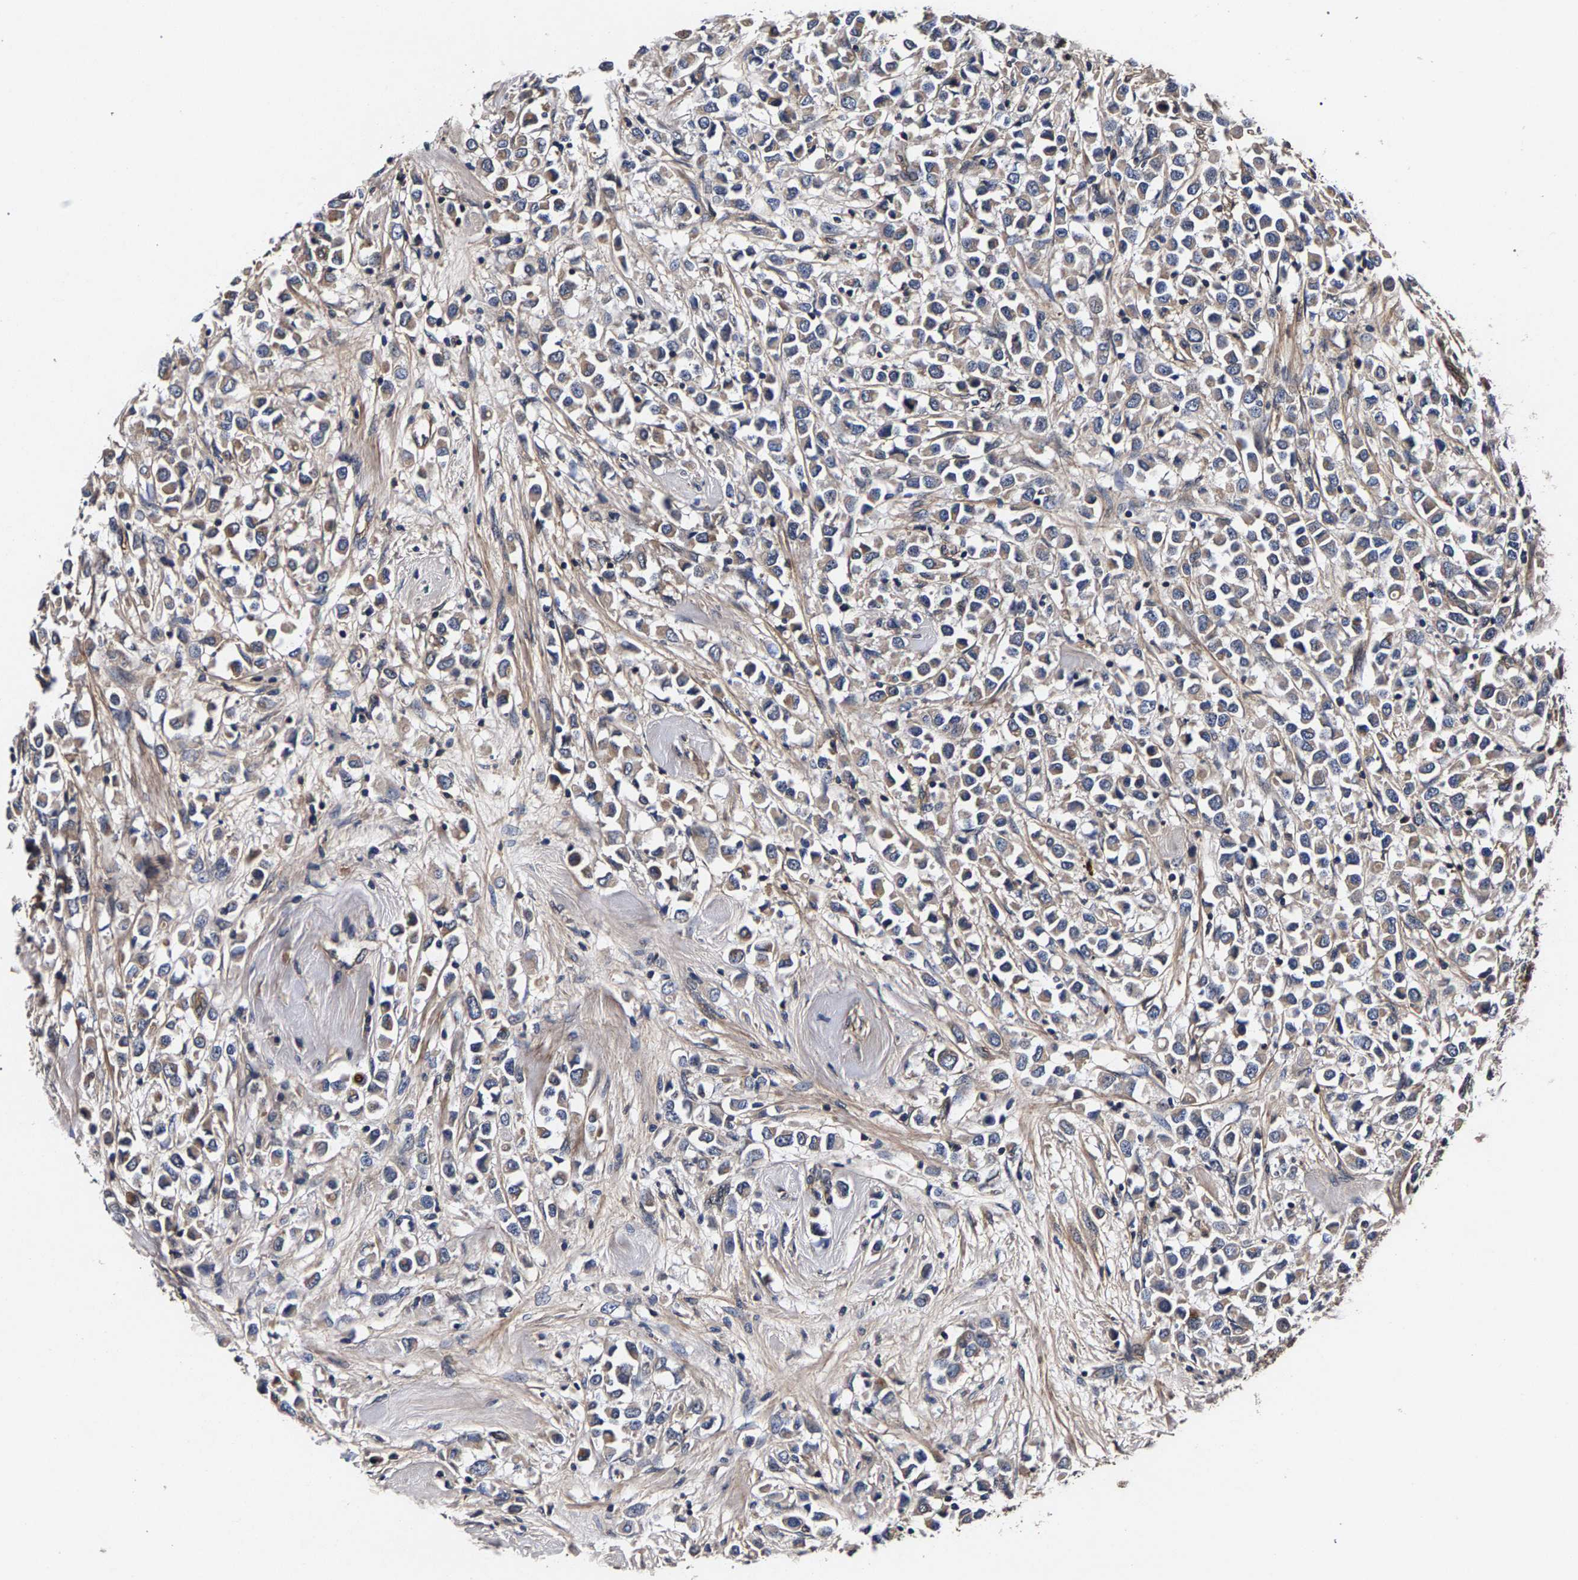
{"staining": {"intensity": "weak", "quantity": ">75%", "location": "cytoplasmic/membranous"}, "tissue": "breast cancer", "cell_type": "Tumor cells", "image_type": "cancer", "snomed": [{"axis": "morphology", "description": "Duct carcinoma"}, {"axis": "topography", "description": "Breast"}], "caption": "Protein staining of intraductal carcinoma (breast) tissue reveals weak cytoplasmic/membranous expression in approximately >75% of tumor cells.", "gene": "MARCHF7", "patient": {"sex": "female", "age": 61}}